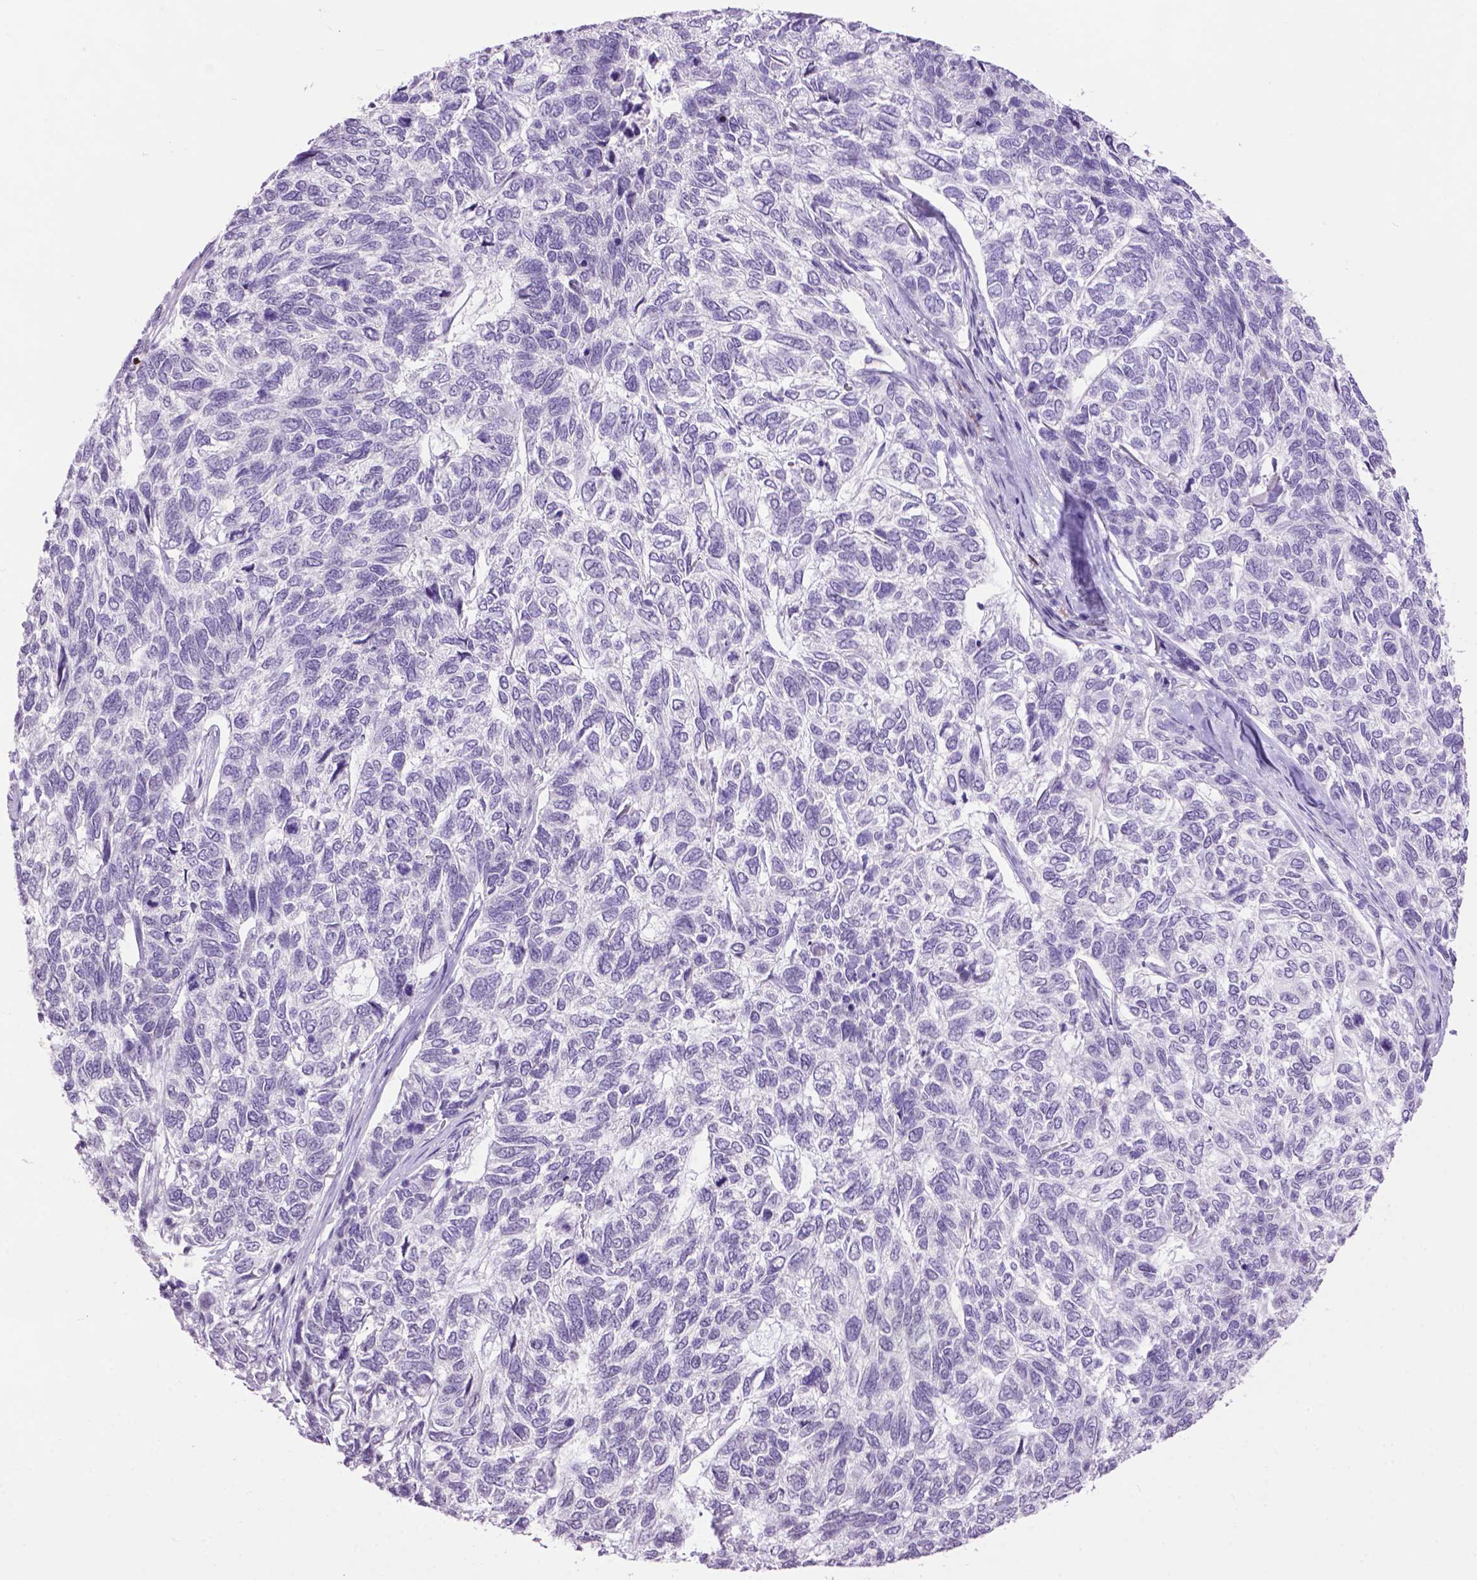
{"staining": {"intensity": "negative", "quantity": "none", "location": "none"}, "tissue": "skin cancer", "cell_type": "Tumor cells", "image_type": "cancer", "snomed": [{"axis": "morphology", "description": "Basal cell carcinoma"}, {"axis": "topography", "description": "Skin"}], "caption": "A micrograph of skin basal cell carcinoma stained for a protein demonstrates no brown staining in tumor cells.", "gene": "TH", "patient": {"sex": "female", "age": 65}}